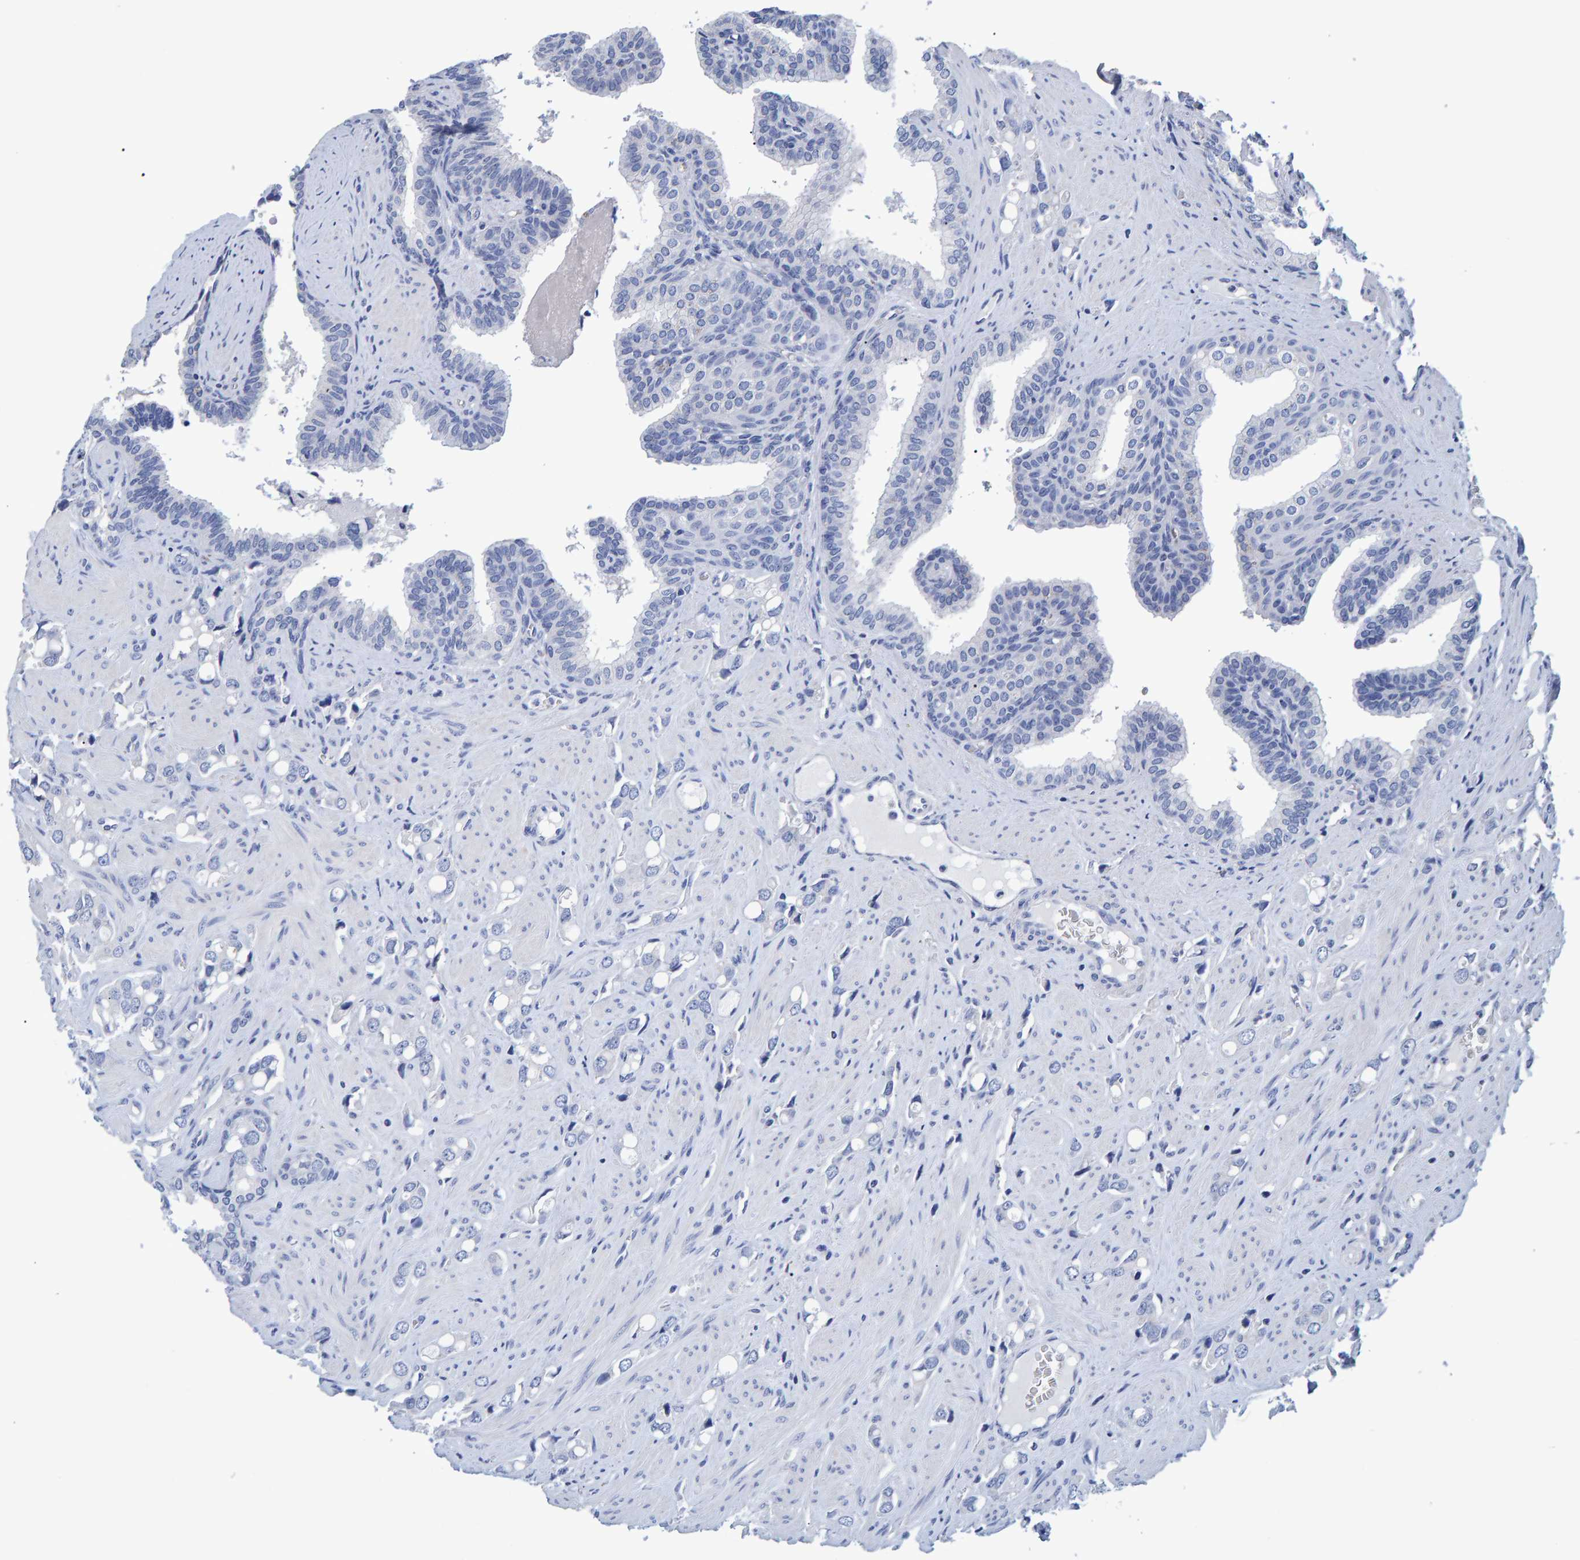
{"staining": {"intensity": "negative", "quantity": "none", "location": "none"}, "tissue": "prostate cancer", "cell_type": "Tumor cells", "image_type": "cancer", "snomed": [{"axis": "morphology", "description": "Adenocarcinoma, High grade"}, {"axis": "topography", "description": "Prostate"}], "caption": "IHC image of neoplastic tissue: human prostate cancer (adenocarcinoma (high-grade)) stained with DAB shows no significant protein staining in tumor cells. (DAB (3,3'-diaminobenzidine) IHC visualized using brightfield microscopy, high magnification).", "gene": "HEMGN", "patient": {"sex": "male", "age": 52}}